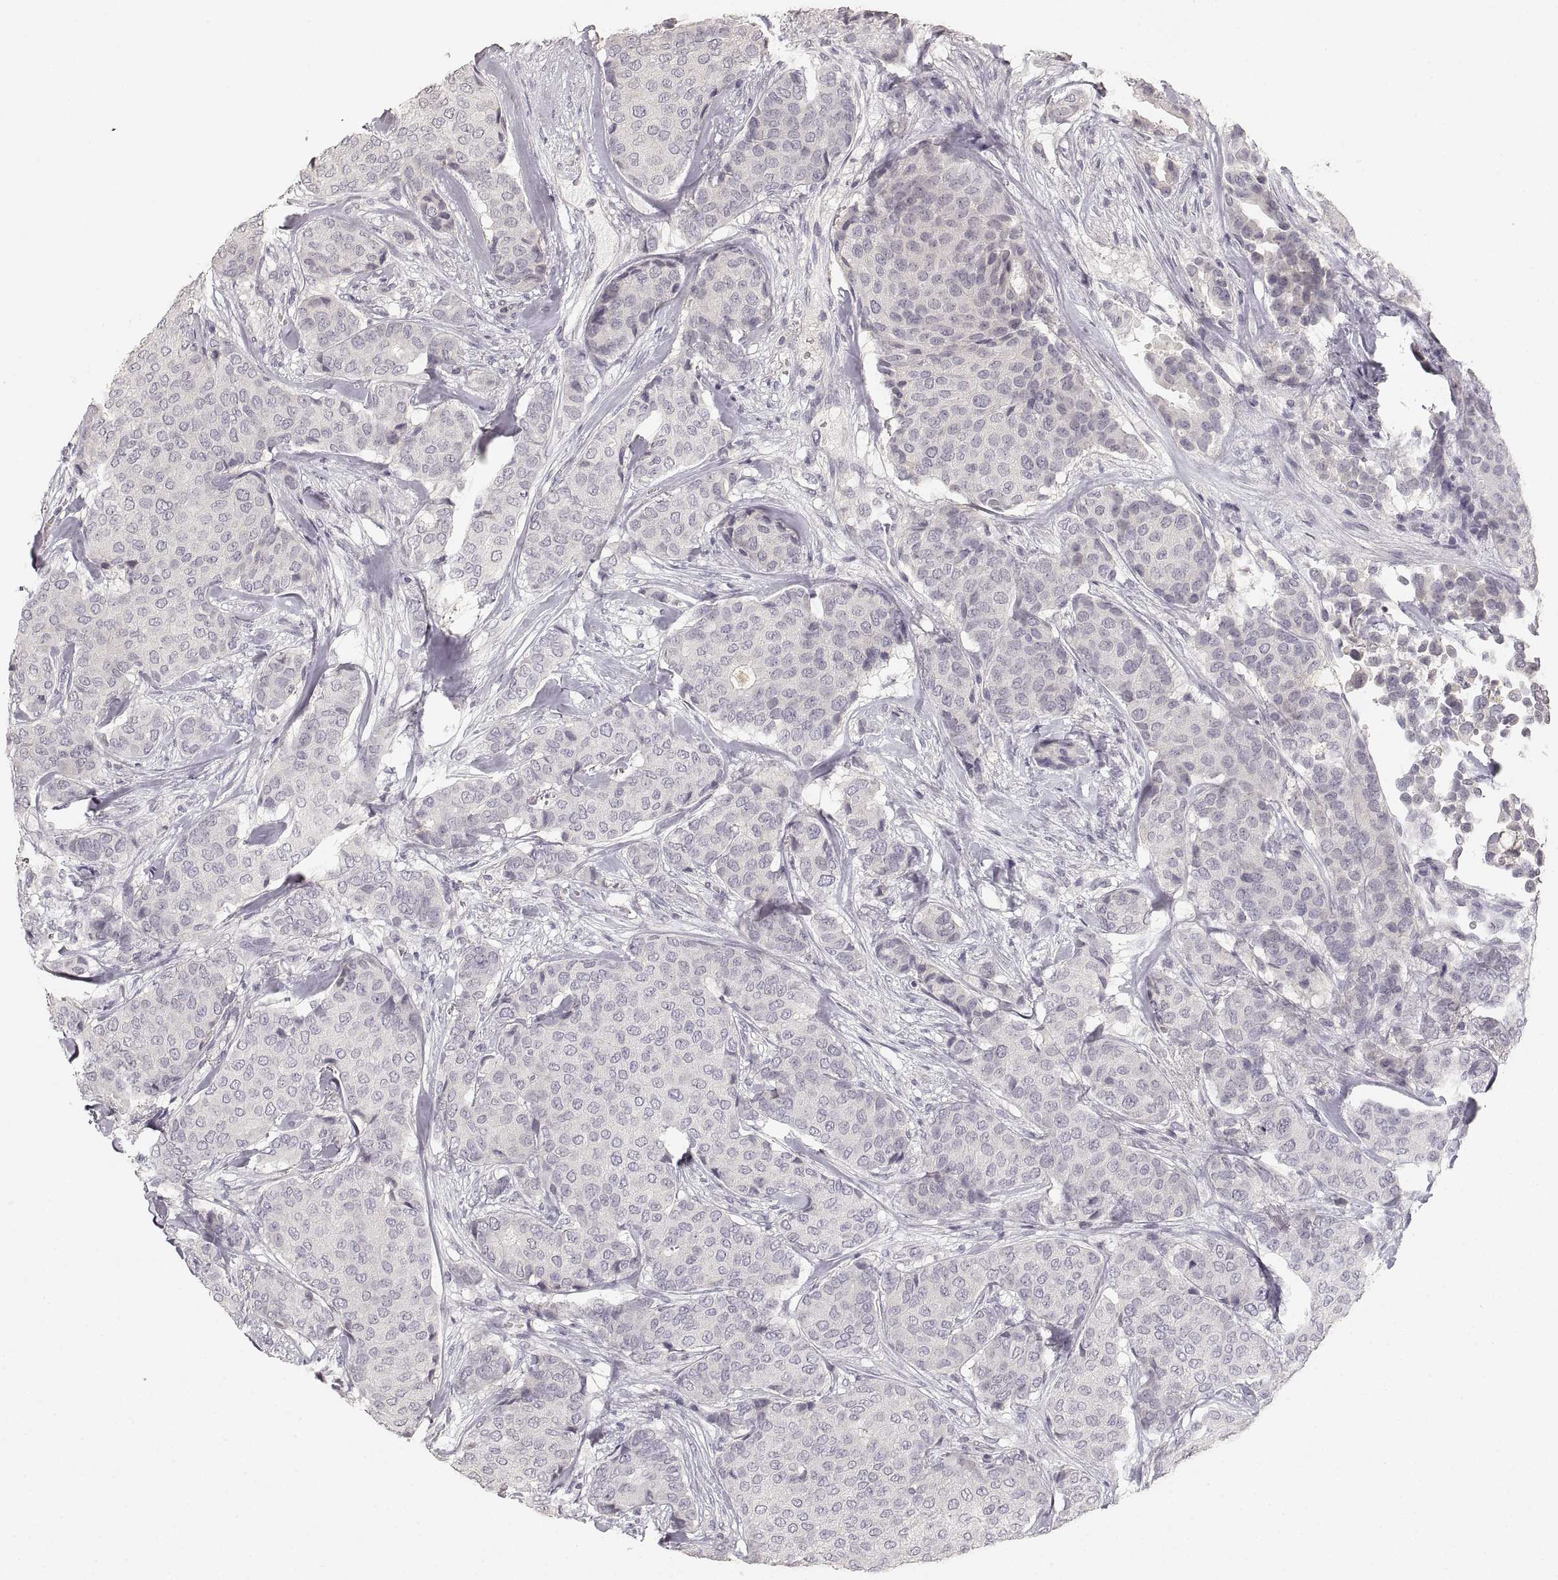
{"staining": {"intensity": "negative", "quantity": "none", "location": "none"}, "tissue": "breast cancer", "cell_type": "Tumor cells", "image_type": "cancer", "snomed": [{"axis": "morphology", "description": "Duct carcinoma"}, {"axis": "topography", "description": "Breast"}], "caption": "IHC image of breast cancer (infiltrating ductal carcinoma) stained for a protein (brown), which exhibits no positivity in tumor cells.", "gene": "RUNDC3A", "patient": {"sex": "female", "age": 75}}